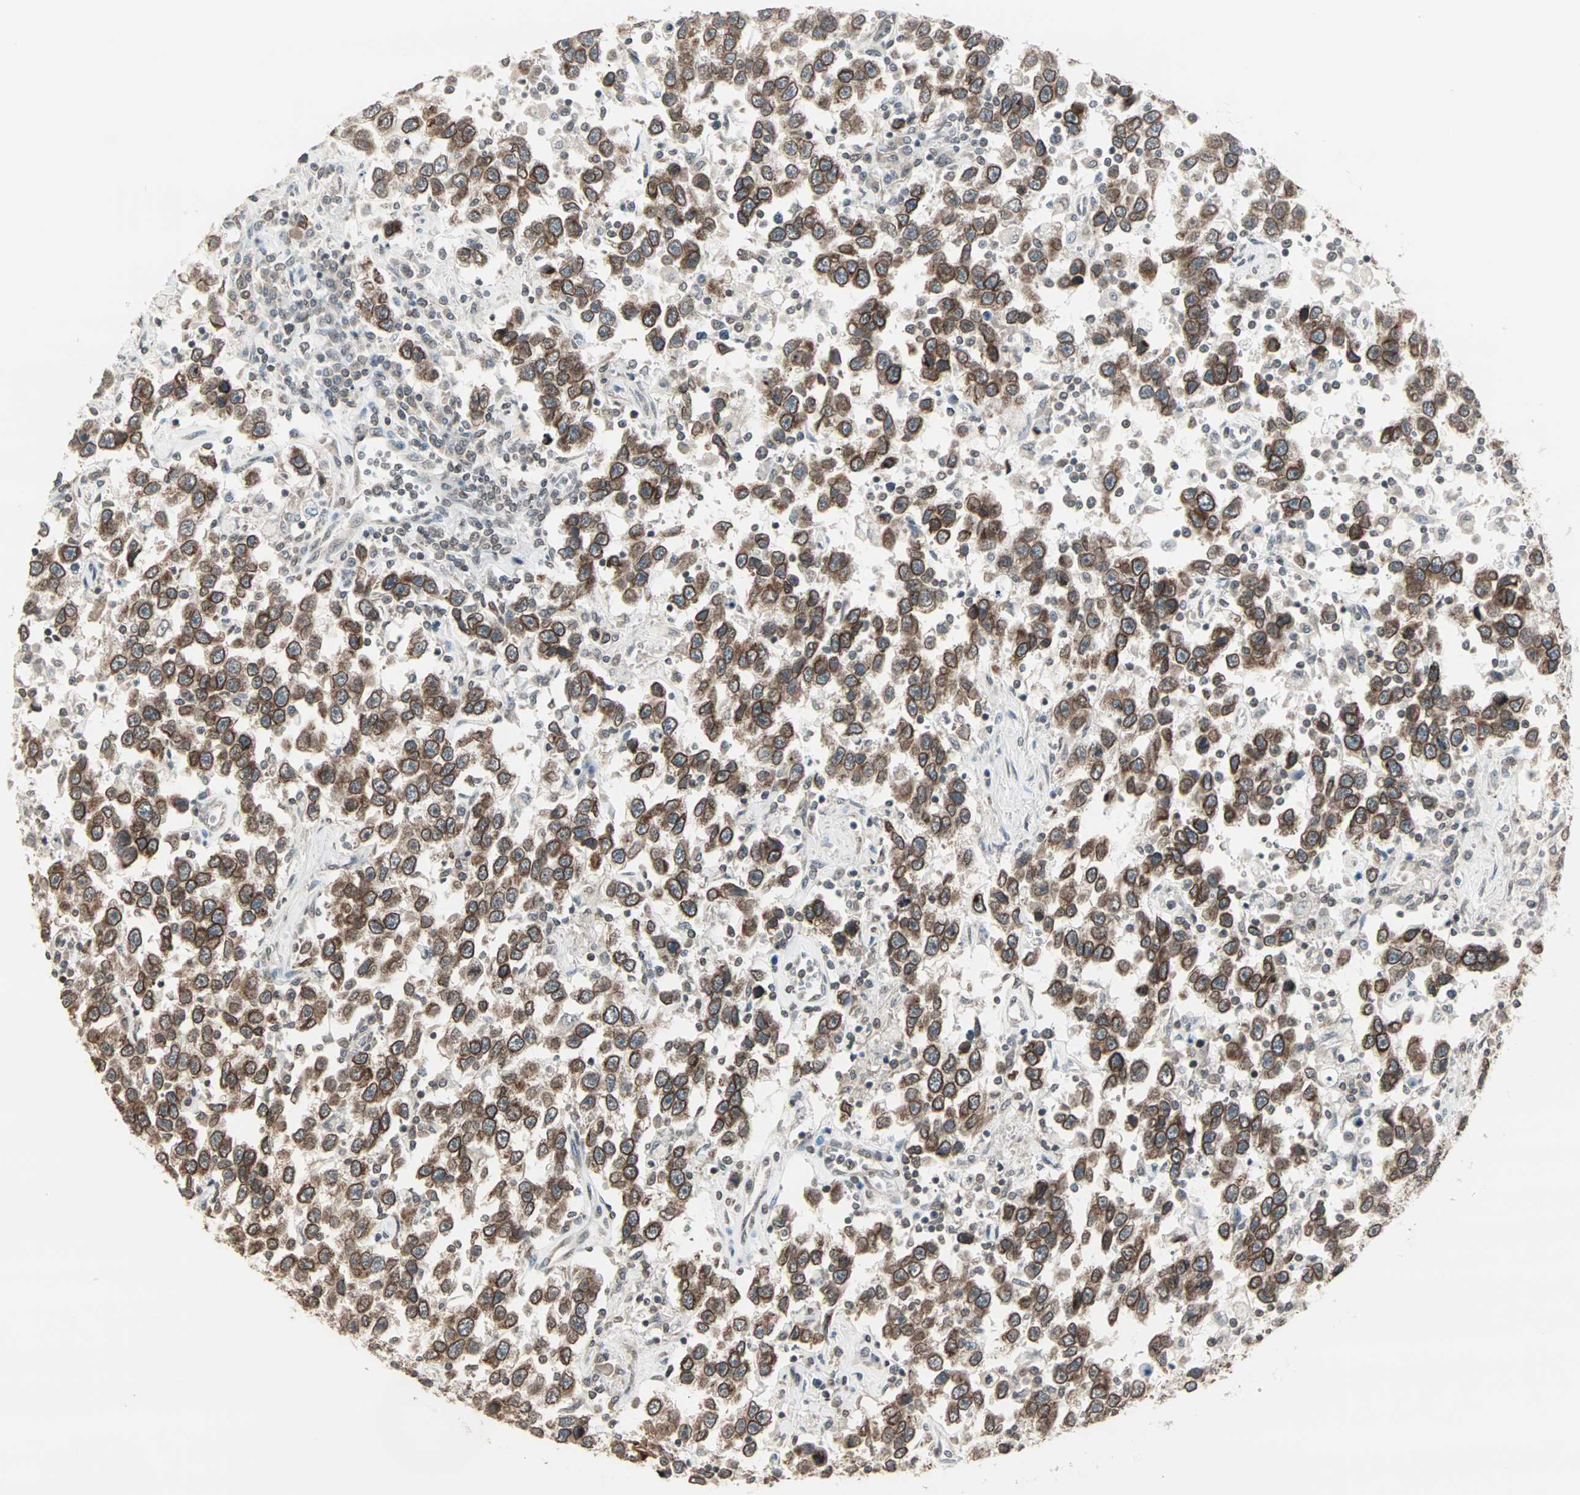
{"staining": {"intensity": "moderate", "quantity": ">75%", "location": "cytoplasmic/membranous,nuclear"}, "tissue": "testis cancer", "cell_type": "Tumor cells", "image_type": "cancer", "snomed": [{"axis": "morphology", "description": "Seminoma, NOS"}, {"axis": "topography", "description": "Testis"}], "caption": "Testis cancer tissue reveals moderate cytoplasmic/membranous and nuclear expression in about >75% of tumor cells", "gene": "CBLC", "patient": {"sex": "male", "age": 41}}